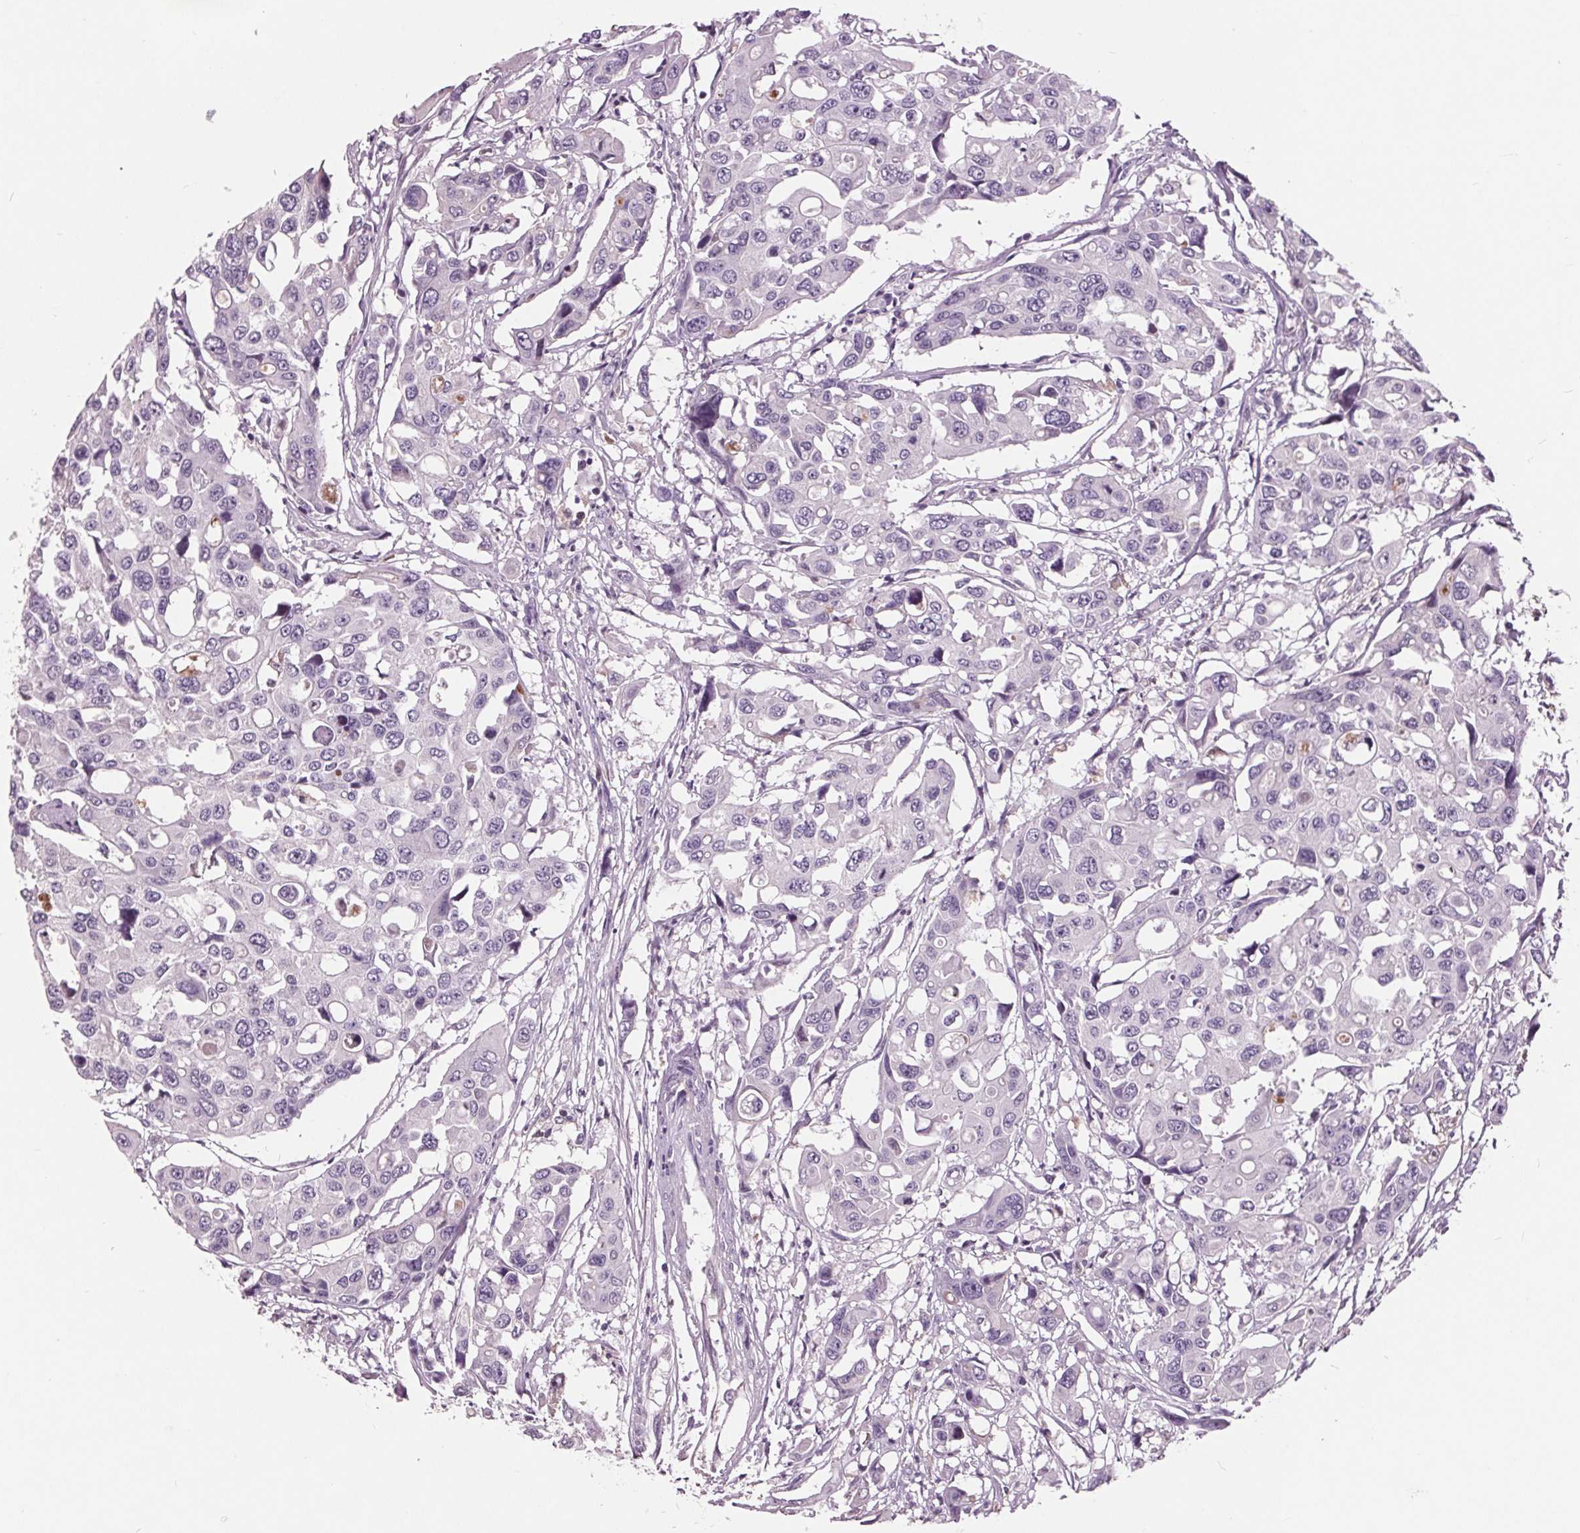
{"staining": {"intensity": "negative", "quantity": "none", "location": "none"}, "tissue": "colorectal cancer", "cell_type": "Tumor cells", "image_type": "cancer", "snomed": [{"axis": "morphology", "description": "Adenocarcinoma, NOS"}, {"axis": "topography", "description": "Colon"}], "caption": "This is a histopathology image of immunohistochemistry staining of colorectal cancer (adenocarcinoma), which shows no staining in tumor cells.", "gene": "C6", "patient": {"sex": "male", "age": 77}}